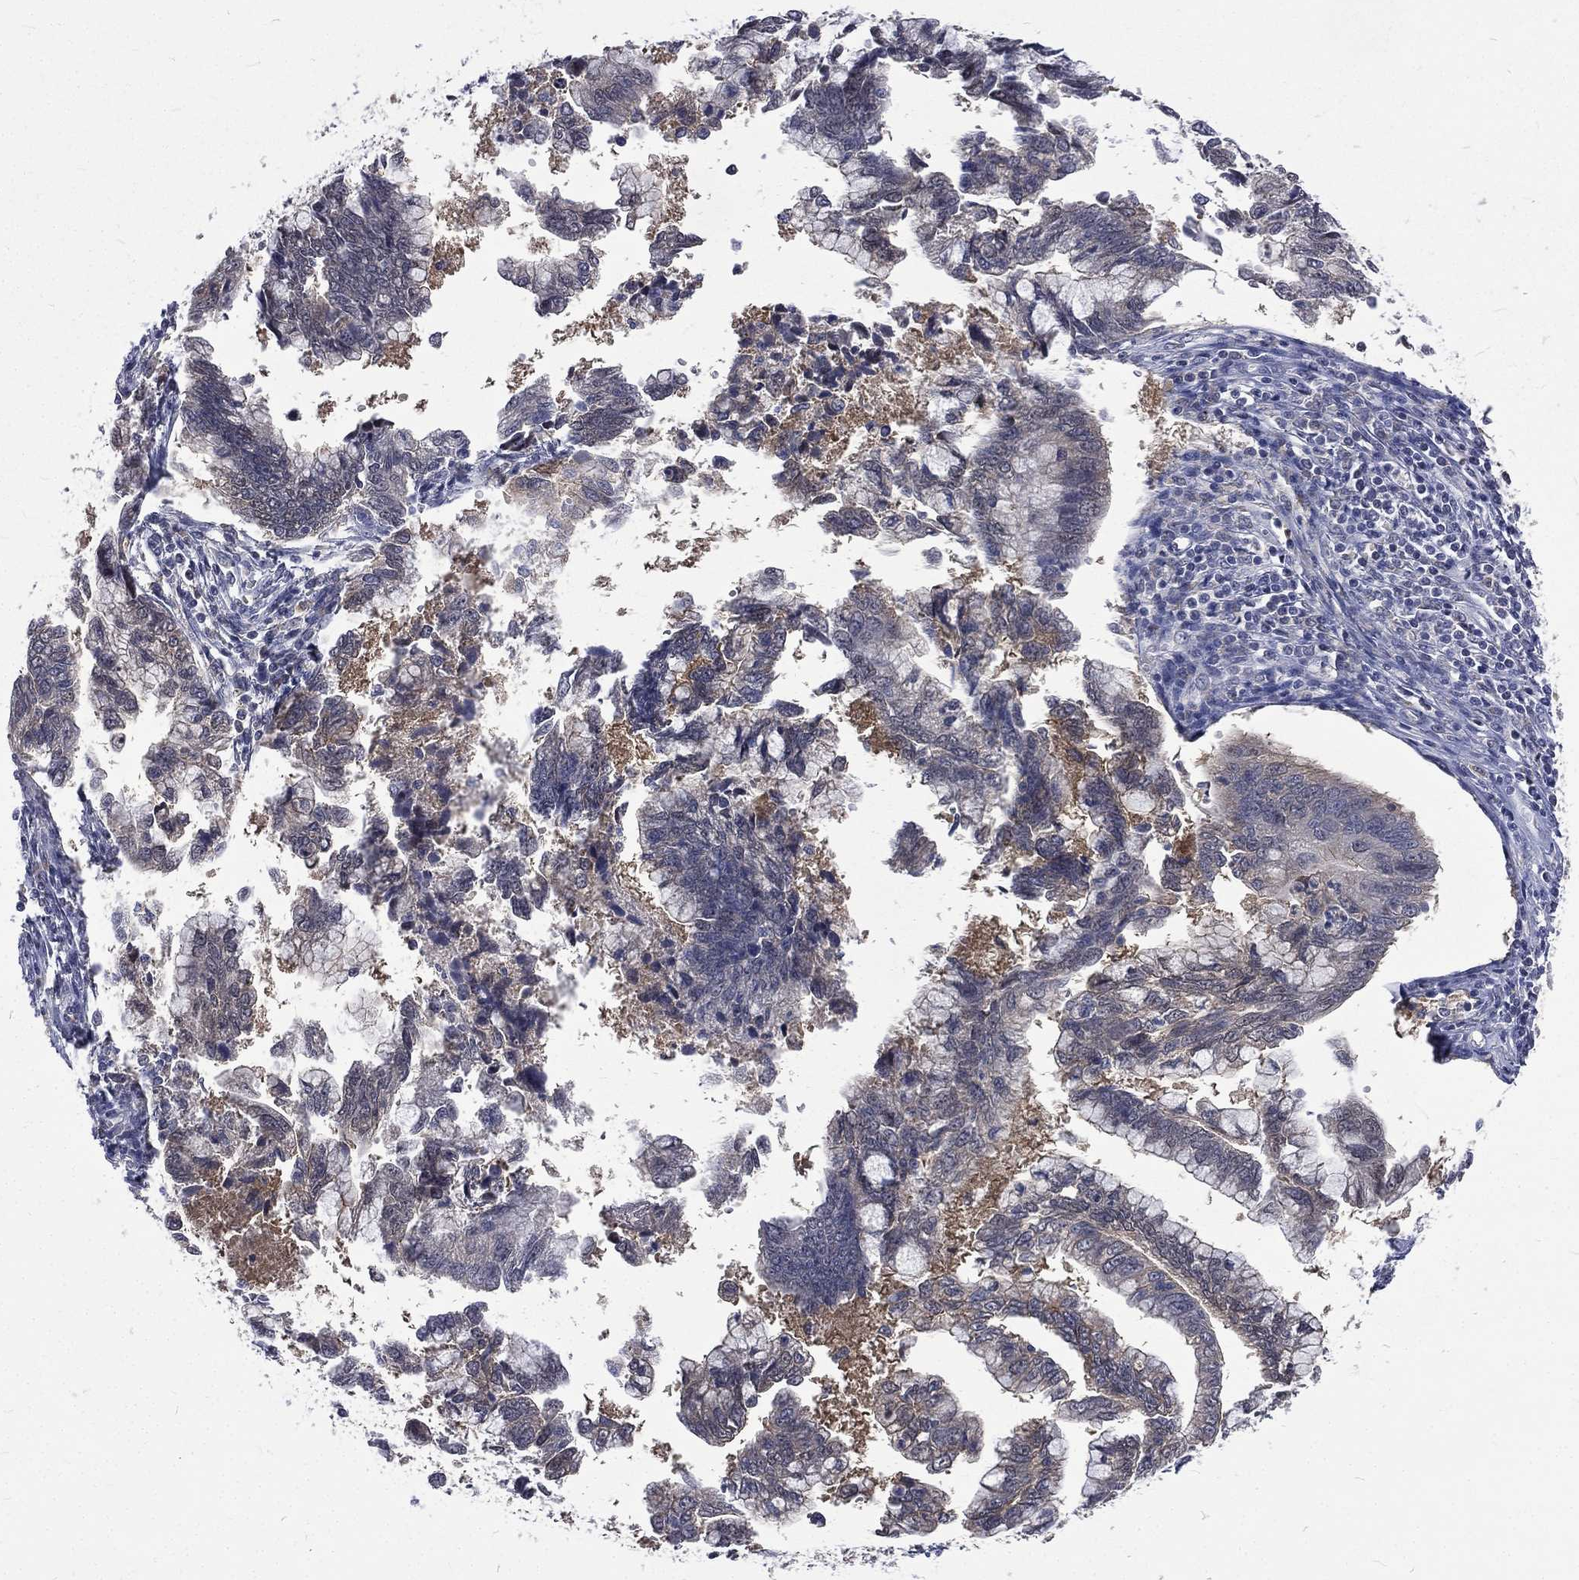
{"staining": {"intensity": "moderate", "quantity": "<25%", "location": "cytoplasmic/membranous"}, "tissue": "cervical cancer", "cell_type": "Tumor cells", "image_type": "cancer", "snomed": [{"axis": "morphology", "description": "Adenocarcinoma, NOS"}, {"axis": "topography", "description": "Cervix"}], "caption": "Cervical cancer (adenocarcinoma) stained with a brown dye demonstrates moderate cytoplasmic/membranous positive expression in approximately <25% of tumor cells.", "gene": "CA12", "patient": {"sex": "female", "age": 44}}